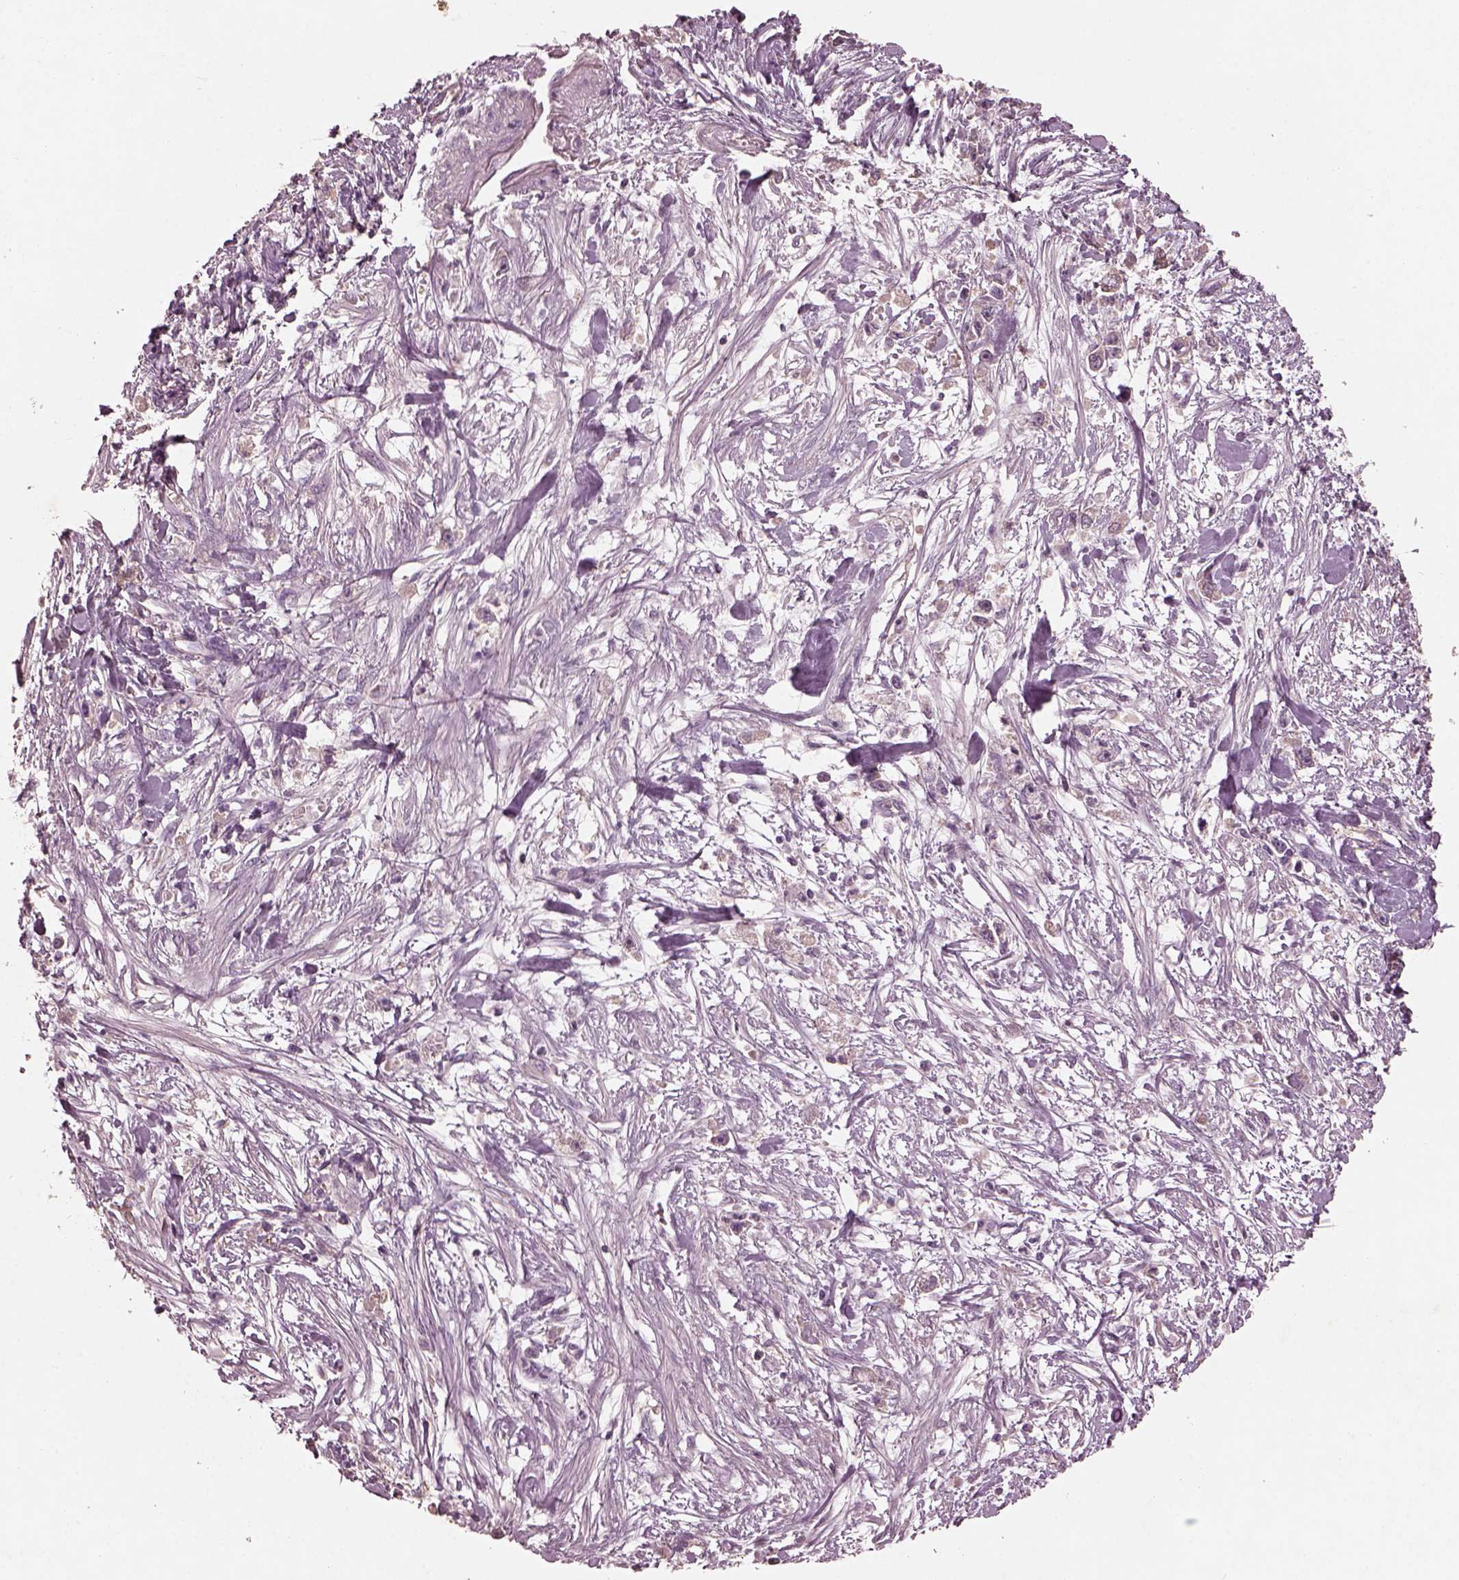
{"staining": {"intensity": "negative", "quantity": "none", "location": "none"}, "tissue": "stomach cancer", "cell_type": "Tumor cells", "image_type": "cancer", "snomed": [{"axis": "morphology", "description": "Adenocarcinoma, NOS"}, {"axis": "topography", "description": "Stomach"}], "caption": "An image of stomach cancer (adenocarcinoma) stained for a protein exhibits no brown staining in tumor cells.", "gene": "FRRS1L", "patient": {"sex": "female", "age": 59}}